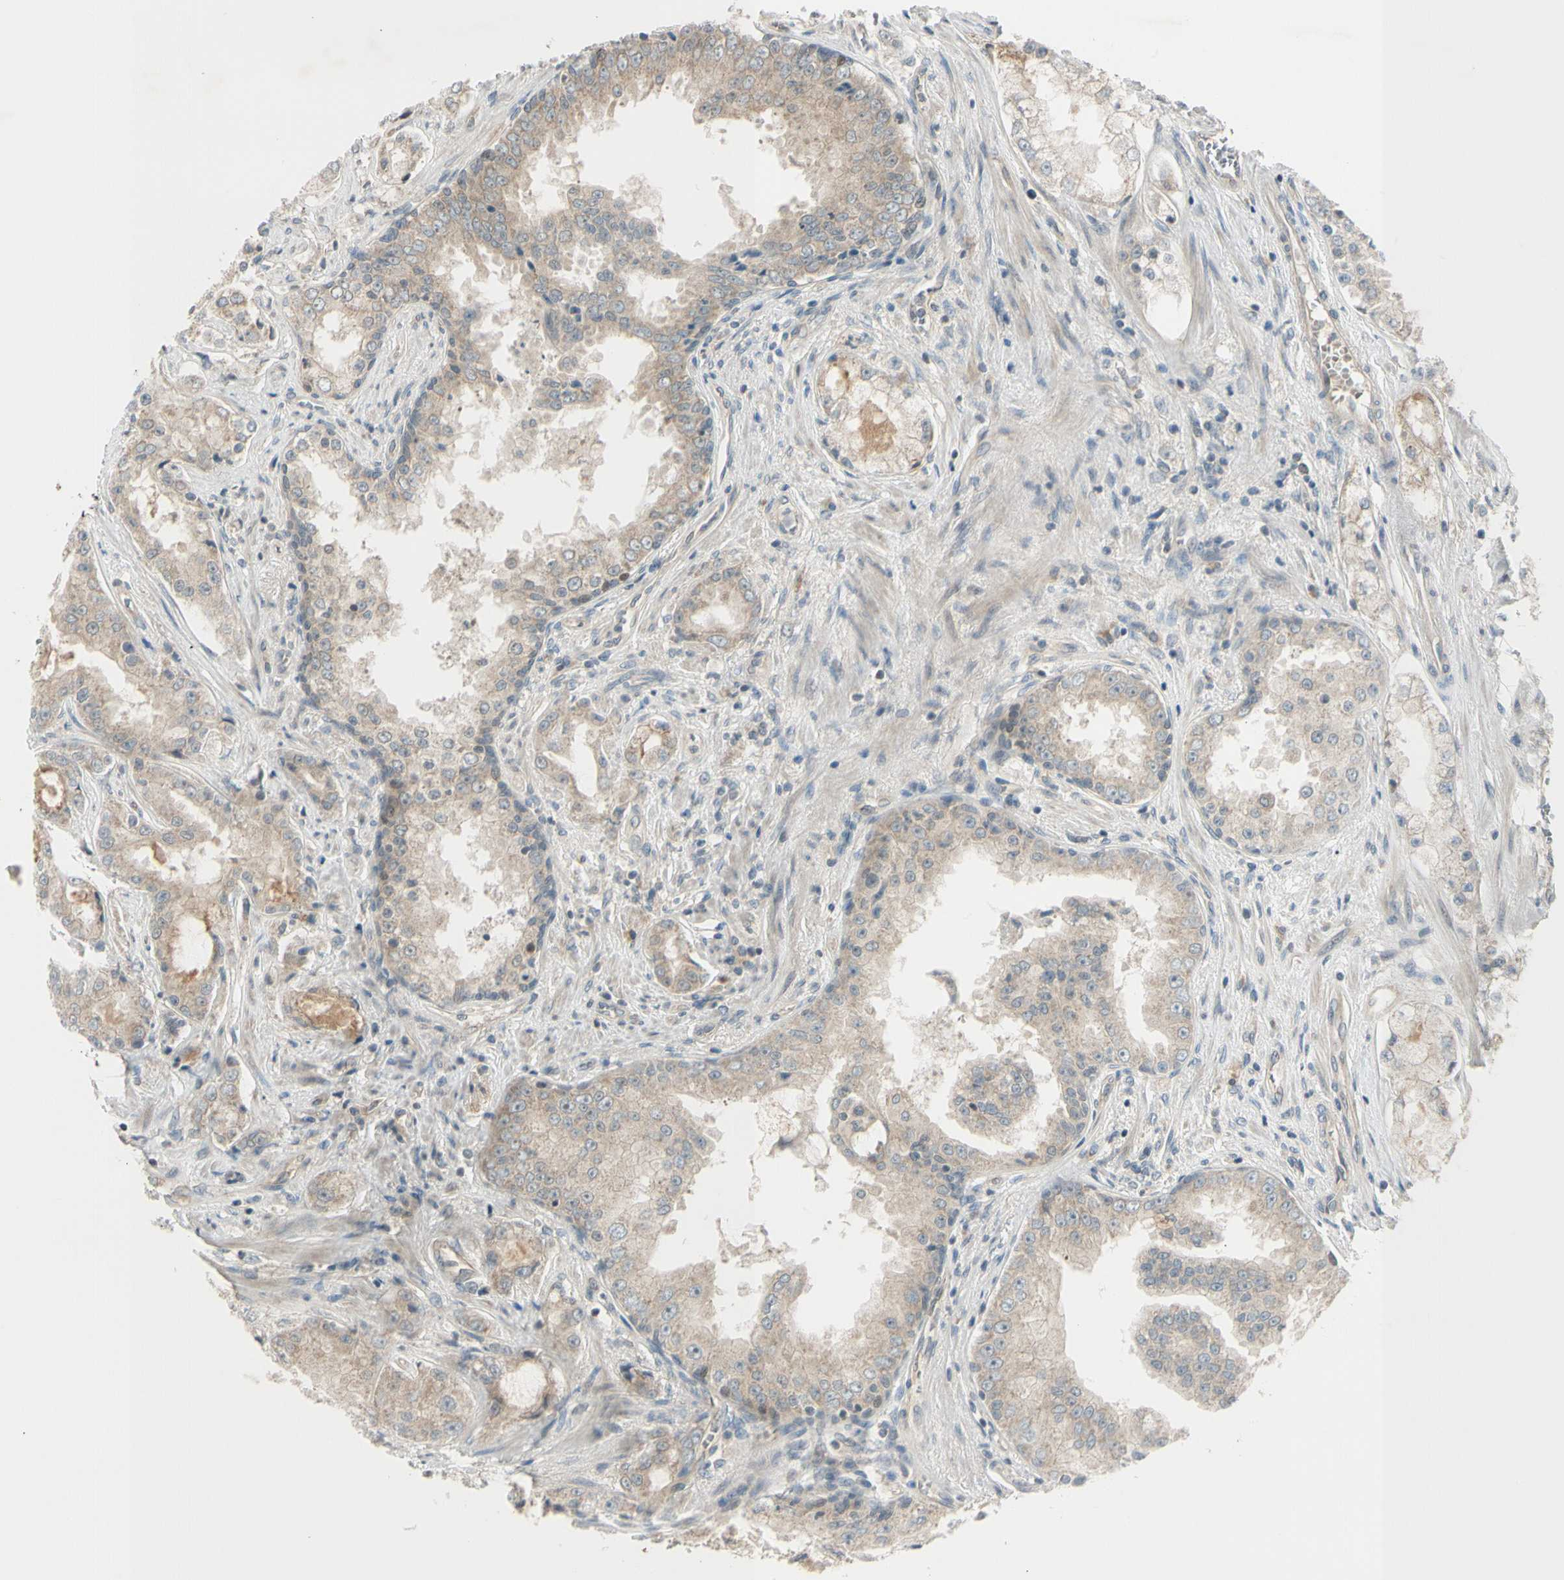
{"staining": {"intensity": "weak", "quantity": "25%-75%", "location": "cytoplasmic/membranous"}, "tissue": "prostate cancer", "cell_type": "Tumor cells", "image_type": "cancer", "snomed": [{"axis": "morphology", "description": "Adenocarcinoma, High grade"}, {"axis": "topography", "description": "Prostate"}], "caption": "This histopathology image shows immunohistochemistry staining of prostate cancer, with low weak cytoplasmic/membranous staining in approximately 25%-75% of tumor cells.", "gene": "FGF10", "patient": {"sex": "male", "age": 73}}